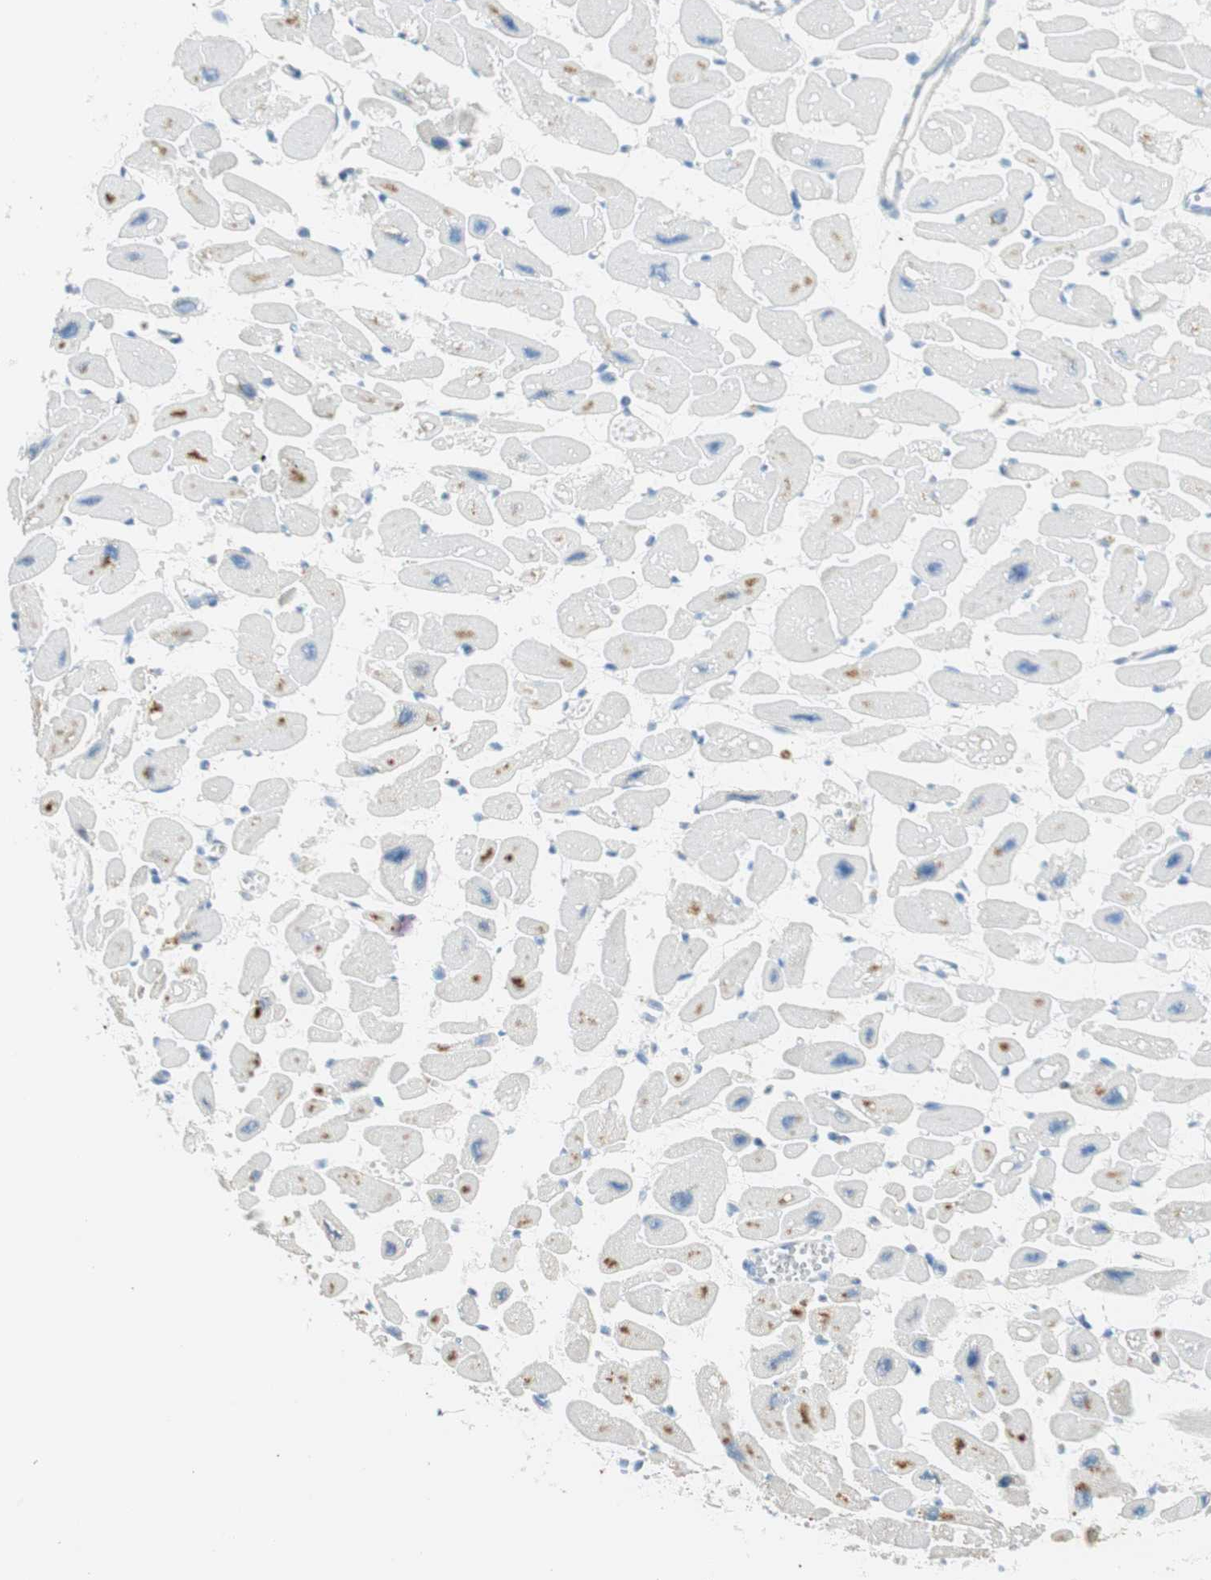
{"staining": {"intensity": "weak", "quantity": "<25%", "location": "cytoplasmic/membranous"}, "tissue": "heart muscle", "cell_type": "Cardiomyocytes", "image_type": "normal", "snomed": [{"axis": "morphology", "description": "Normal tissue, NOS"}, {"axis": "topography", "description": "Heart"}], "caption": "Immunohistochemical staining of unremarkable heart muscle demonstrates no significant expression in cardiomyocytes. (DAB (3,3'-diaminobenzidine) immunohistochemistry (IHC) with hematoxylin counter stain).", "gene": "PTTG1", "patient": {"sex": "female", "age": 54}}